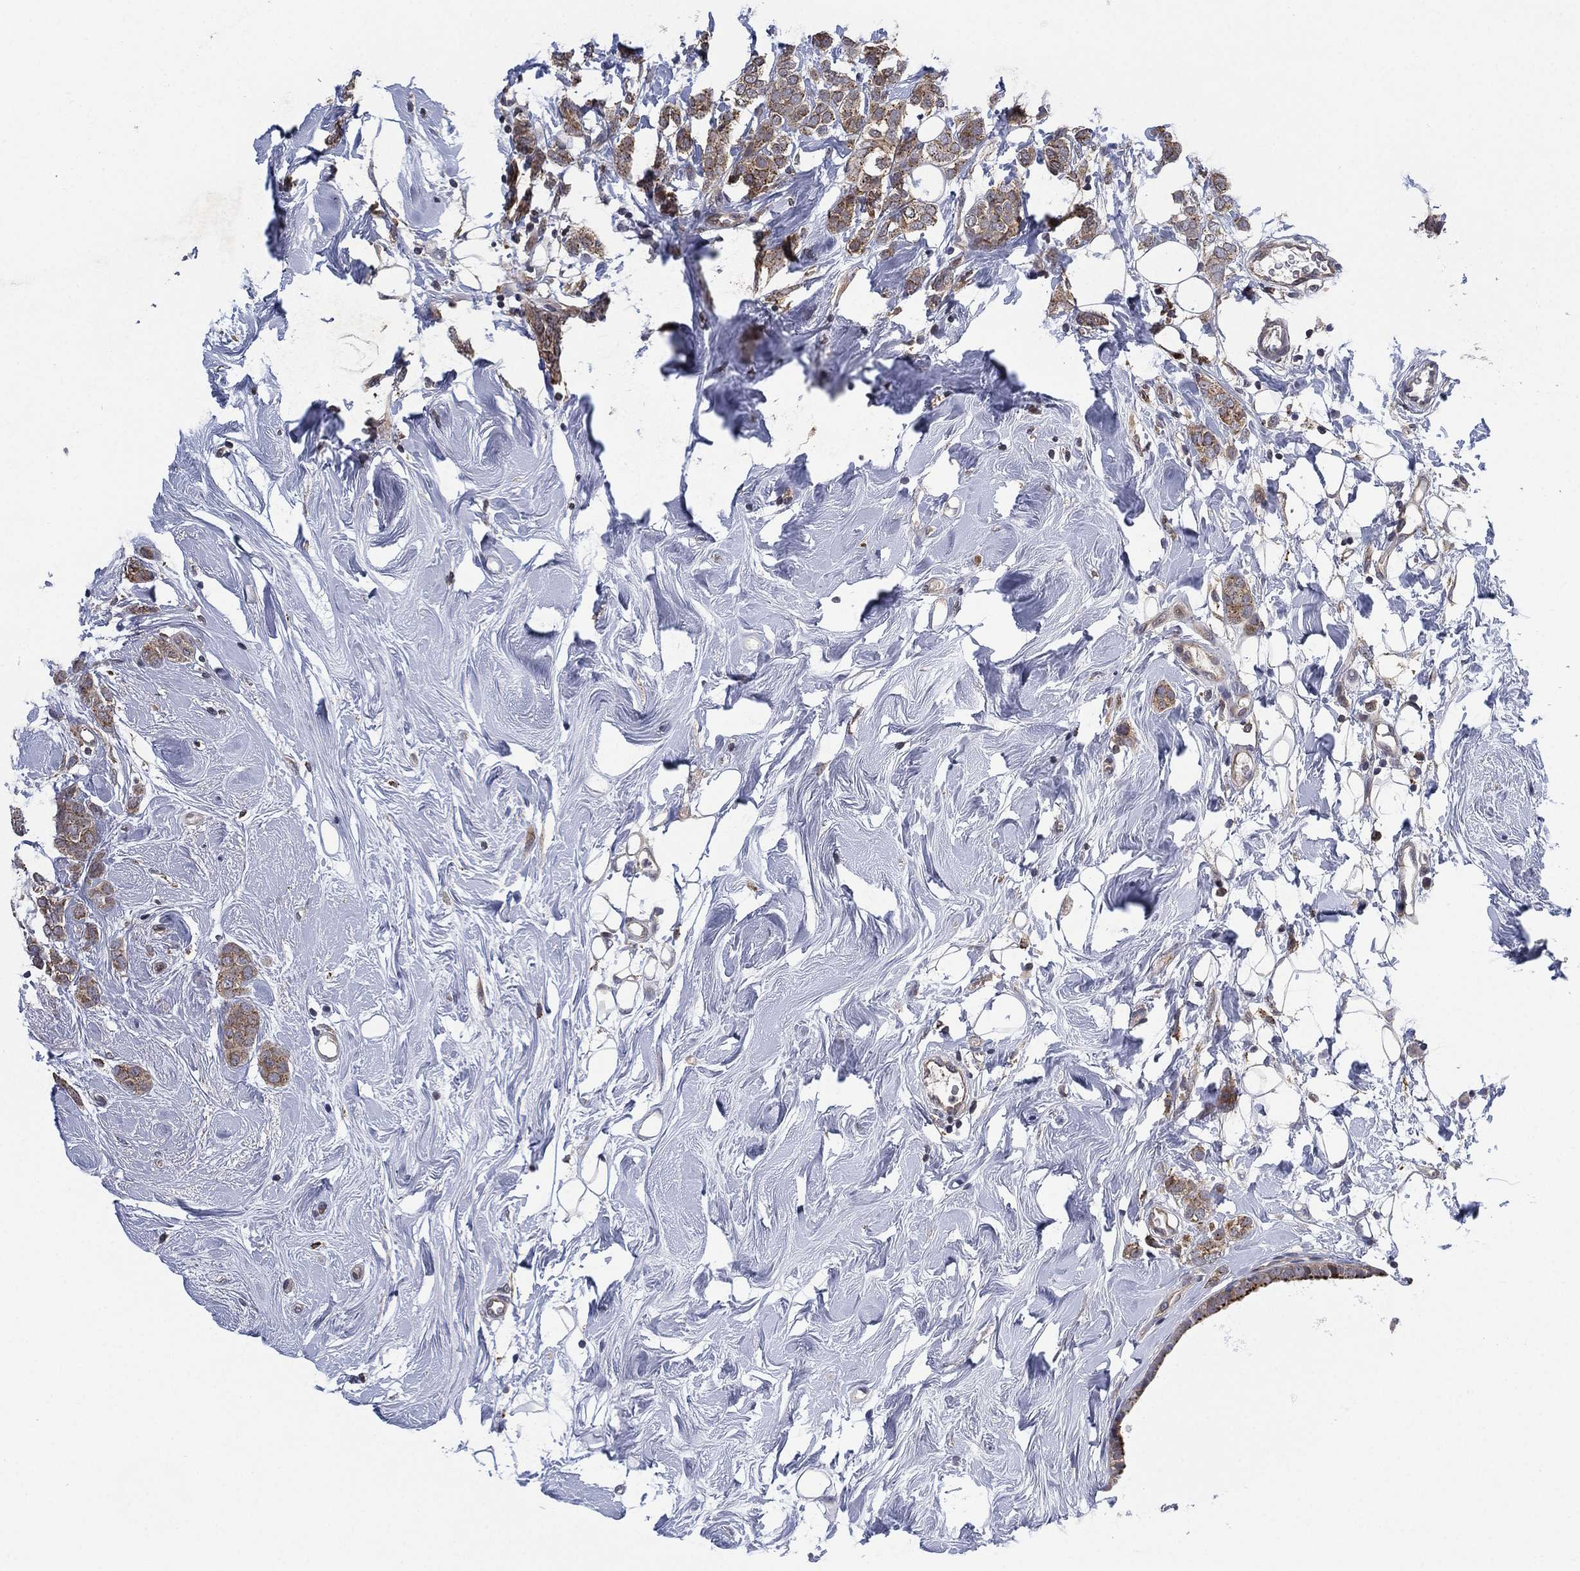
{"staining": {"intensity": "moderate", "quantity": "25%-75%", "location": "cytoplasmic/membranous"}, "tissue": "breast cancer", "cell_type": "Tumor cells", "image_type": "cancer", "snomed": [{"axis": "morphology", "description": "Lobular carcinoma"}, {"axis": "topography", "description": "Breast"}], "caption": "Protein expression analysis of lobular carcinoma (breast) shows moderate cytoplasmic/membranous staining in approximately 25%-75% of tumor cells.", "gene": "SELENOO", "patient": {"sex": "female", "age": 49}}